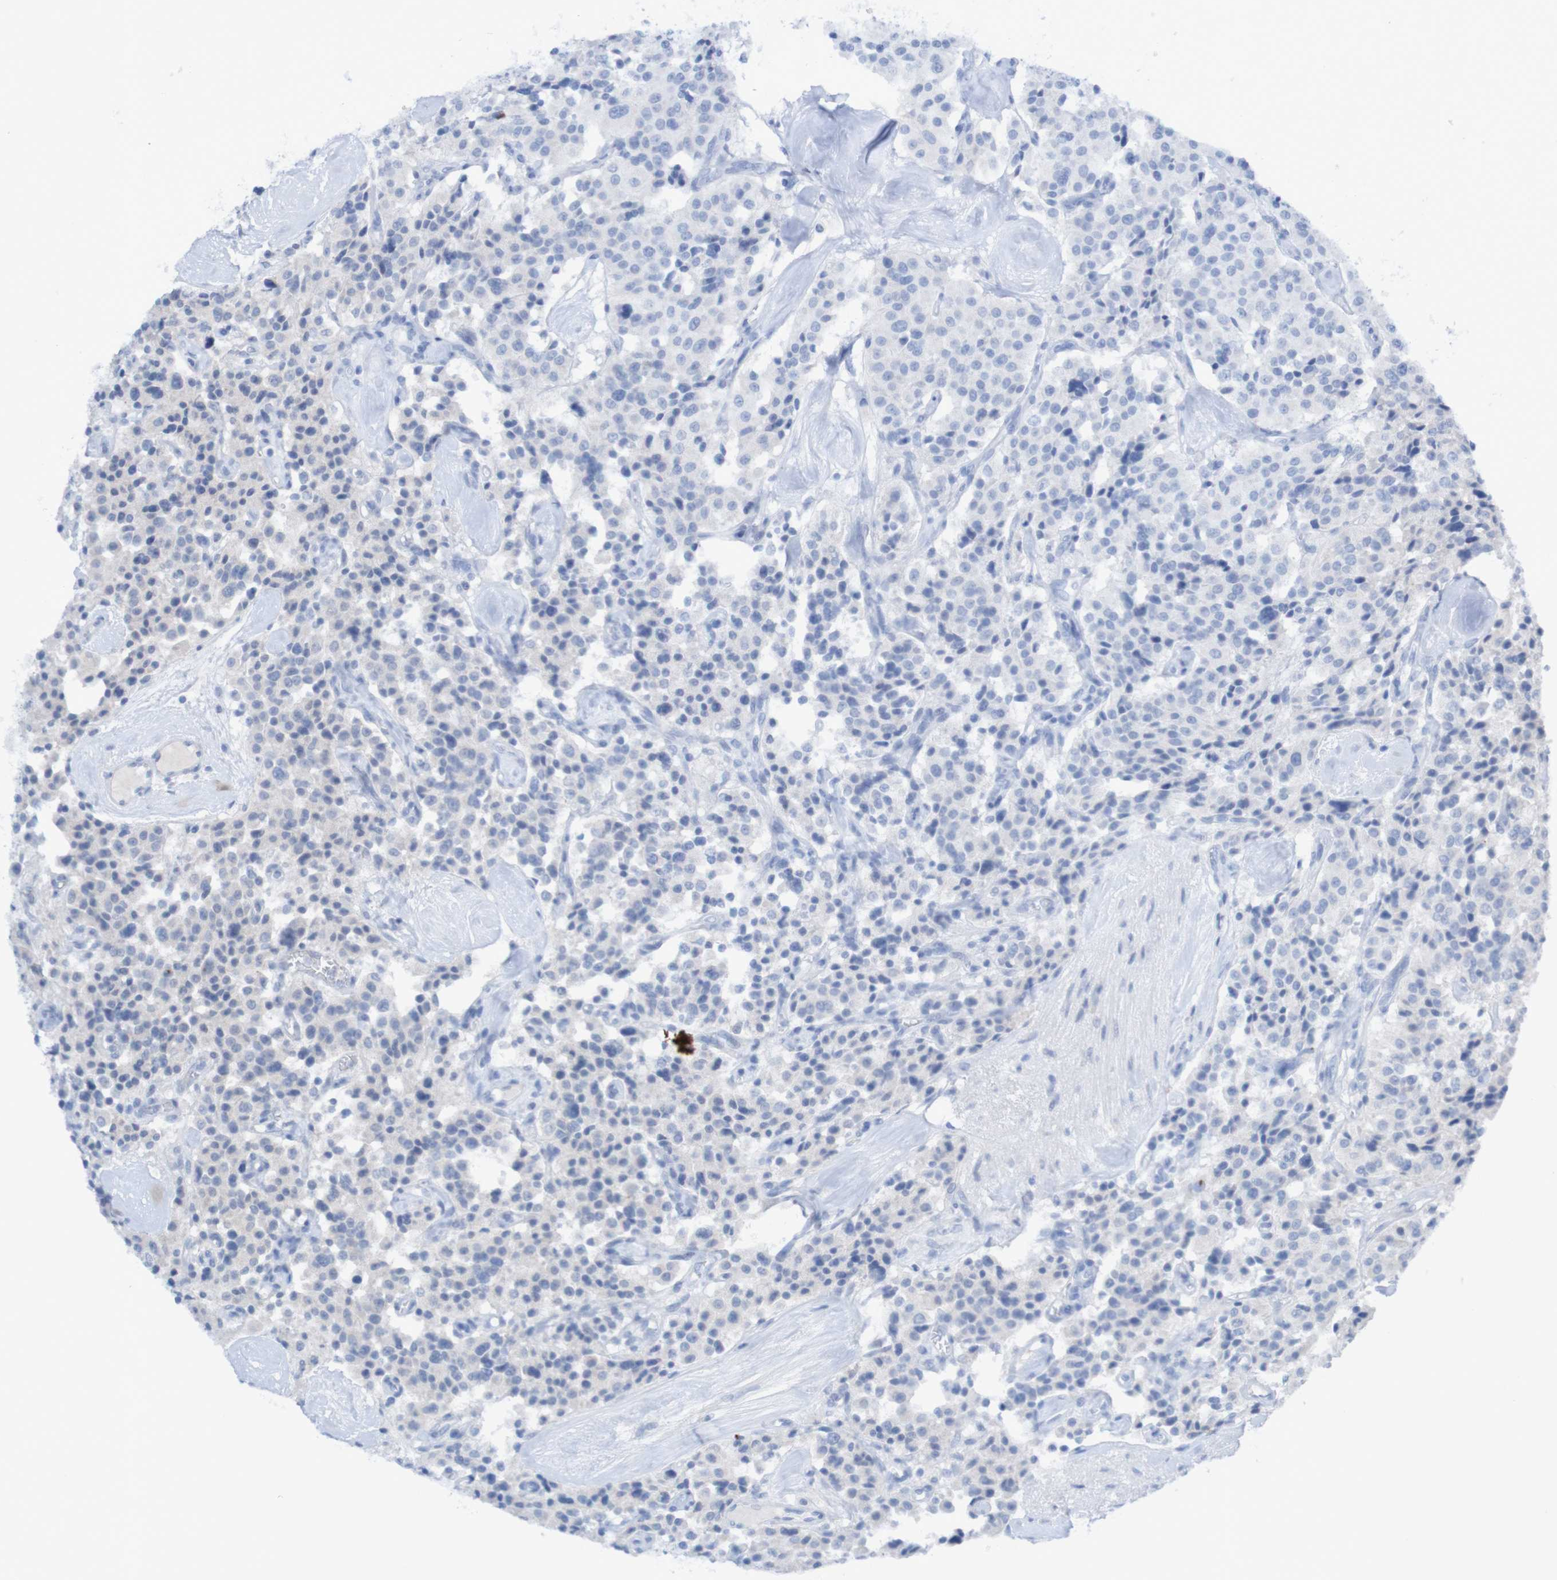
{"staining": {"intensity": "negative", "quantity": "none", "location": "none"}, "tissue": "carcinoid", "cell_type": "Tumor cells", "image_type": "cancer", "snomed": [{"axis": "morphology", "description": "Carcinoid, malignant, NOS"}, {"axis": "topography", "description": "Lung"}], "caption": "The IHC photomicrograph has no significant positivity in tumor cells of carcinoid tissue.", "gene": "ITLN1", "patient": {"sex": "male", "age": 30}}